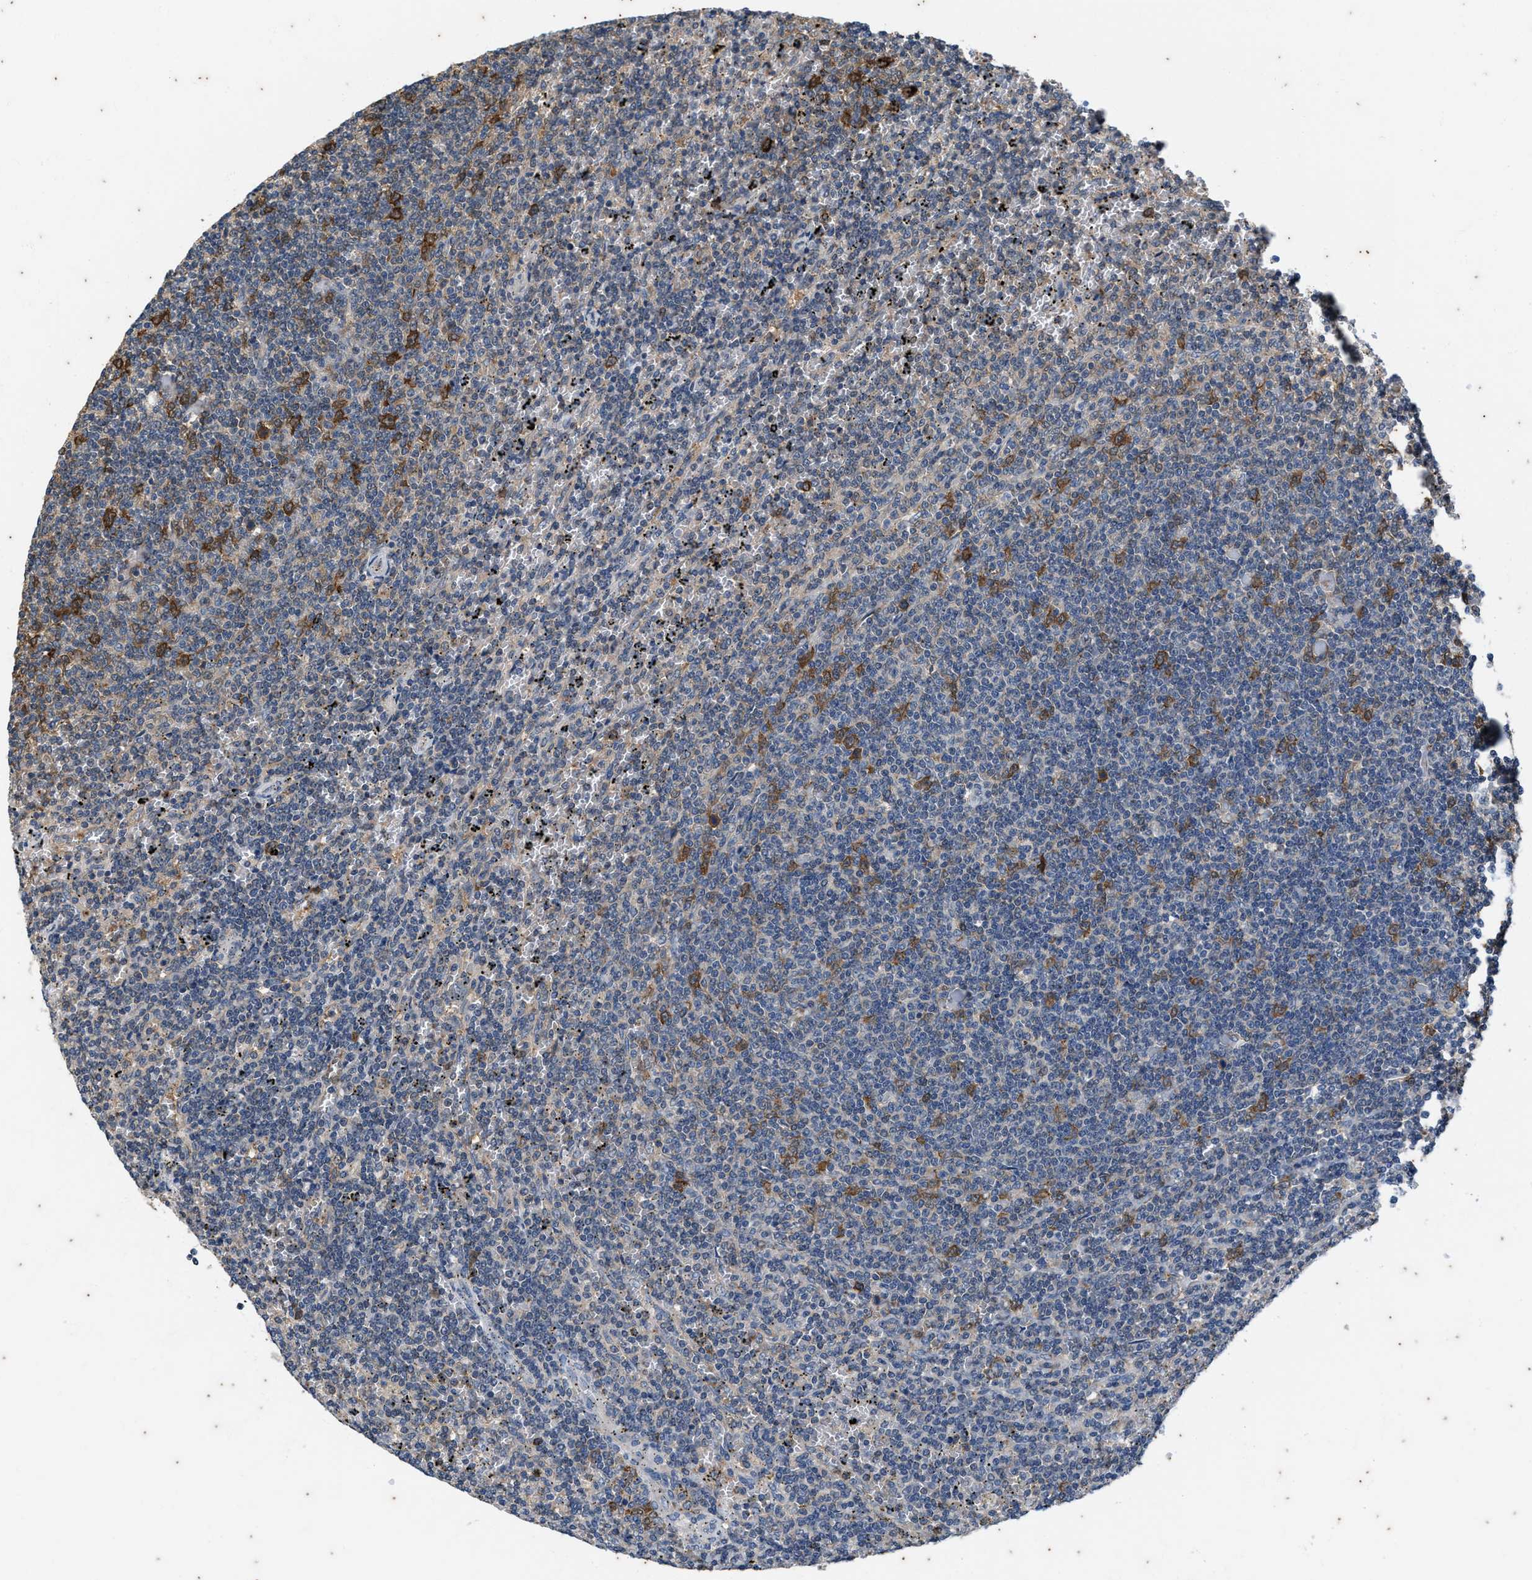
{"staining": {"intensity": "moderate", "quantity": "<25%", "location": "cytoplasmic/membranous"}, "tissue": "lymphoma", "cell_type": "Tumor cells", "image_type": "cancer", "snomed": [{"axis": "morphology", "description": "Malignant lymphoma, non-Hodgkin's type, Low grade"}, {"axis": "topography", "description": "Spleen"}], "caption": "Protein staining demonstrates moderate cytoplasmic/membranous positivity in about <25% of tumor cells in lymphoma.", "gene": "COX19", "patient": {"sex": "female", "age": 50}}